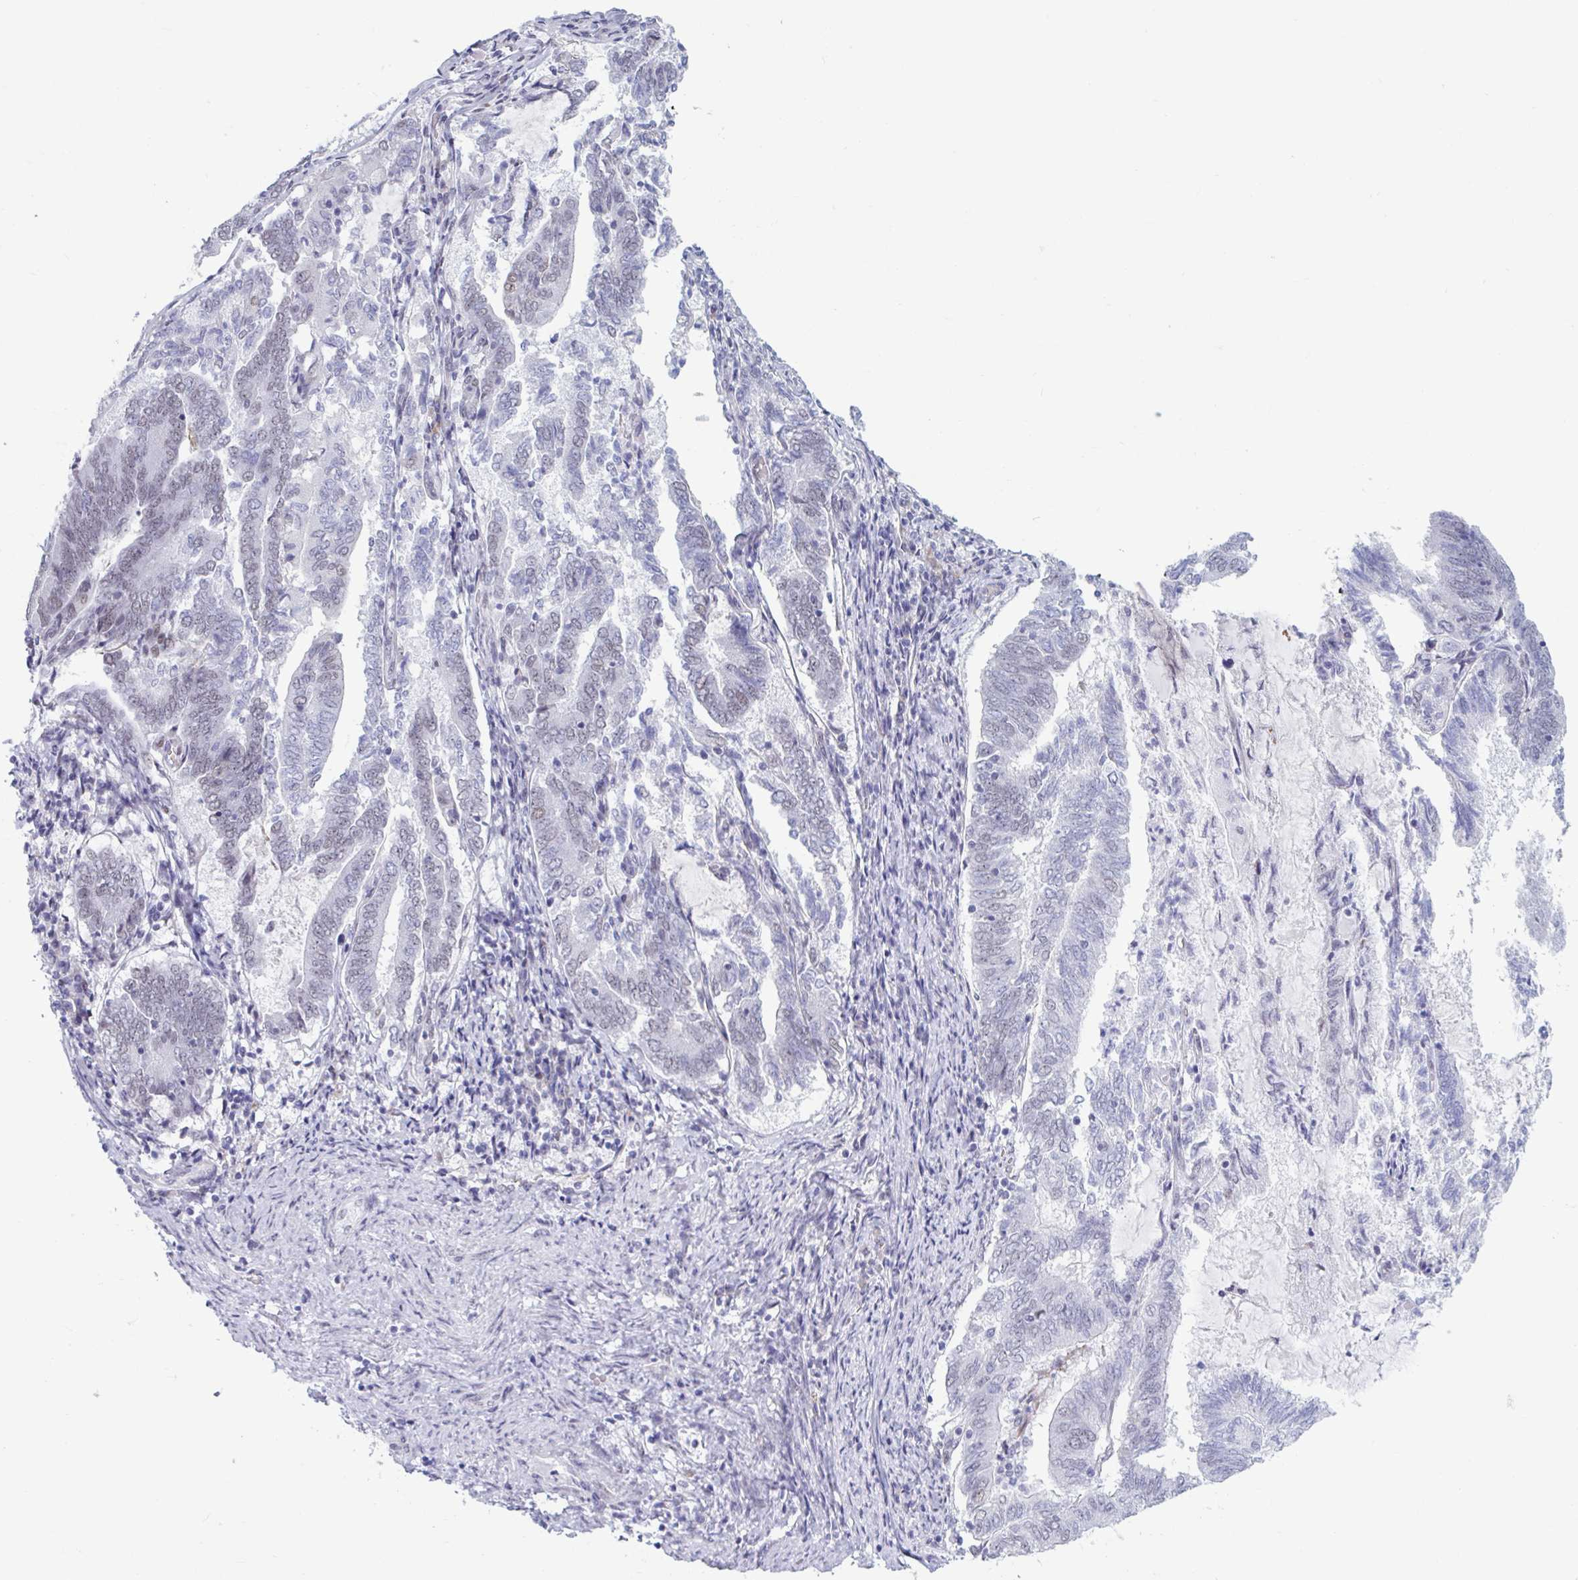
{"staining": {"intensity": "weak", "quantity": "<25%", "location": "nuclear"}, "tissue": "endometrial cancer", "cell_type": "Tumor cells", "image_type": "cancer", "snomed": [{"axis": "morphology", "description": "Adenocarcinoma, NOS"}, {"axis": "topography", "description": "Endometrium"}], "caption": "DAB (3,3'-diaminobenzidine) immunohistochemical staining of endometrial cancer demonstrates no significant staining in tumor cells.", "gene": "MSMB", "patient": {"sex": "female", "age": 80}}